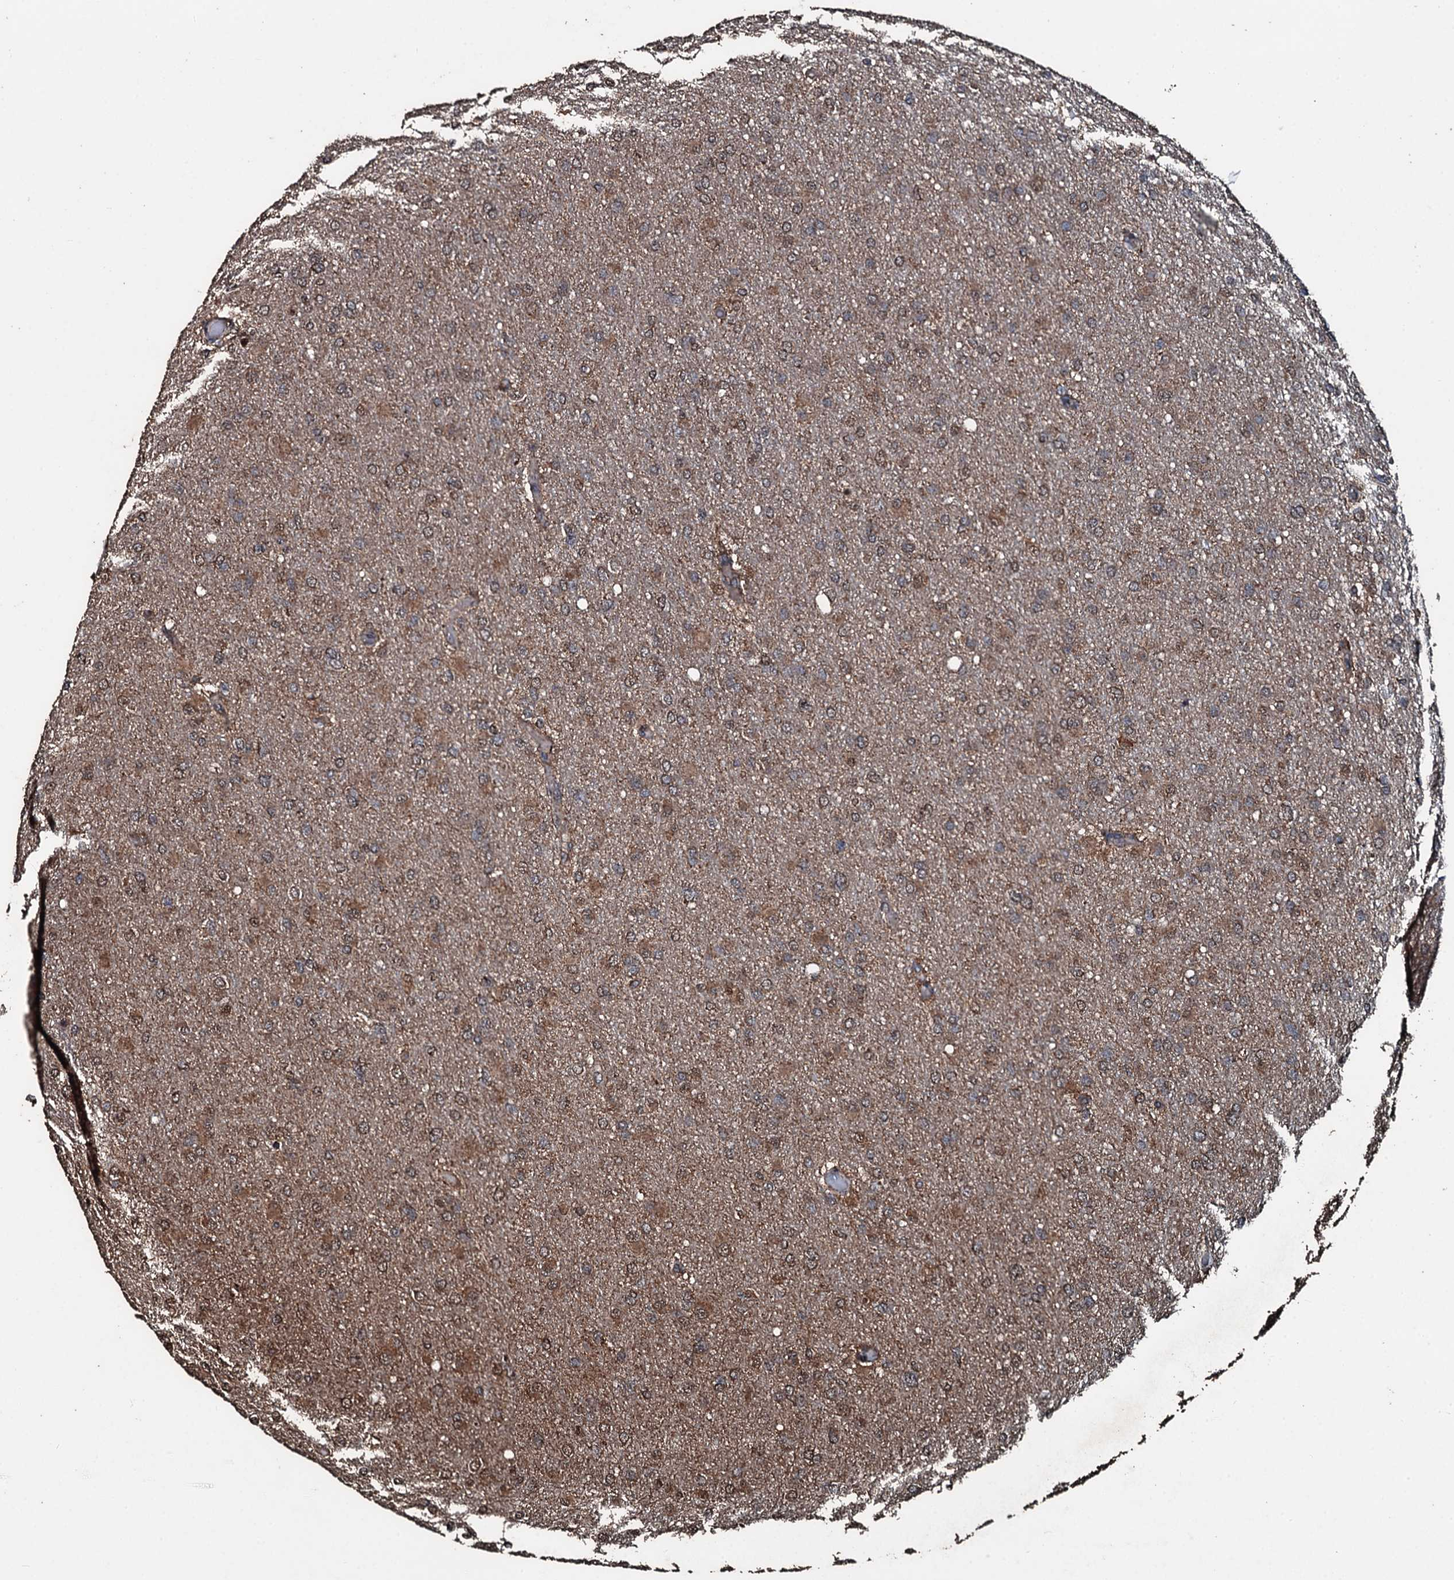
{"staining": {"intensity": "moderate", "quantity": ">75%", "location": "cytoplasmic/membranous,nuclear"}, "tissue": "glioma", "cell_type": "Tumor cells", "image_type": "cancer", "snomed": [{"axis": "morphology", "description": "Glioma, malignant, High grade"}, {"axis": "topography", "description": "Cerebral cortex"}], "caption": "Human glioma stained with a brown dye exhibits moderate cytoplasmic/membranous and nuclear positive positivity in about >75% of tumor cells.", "gene": "FAAP24", "patient": {"sex": "female", "age": 36}}